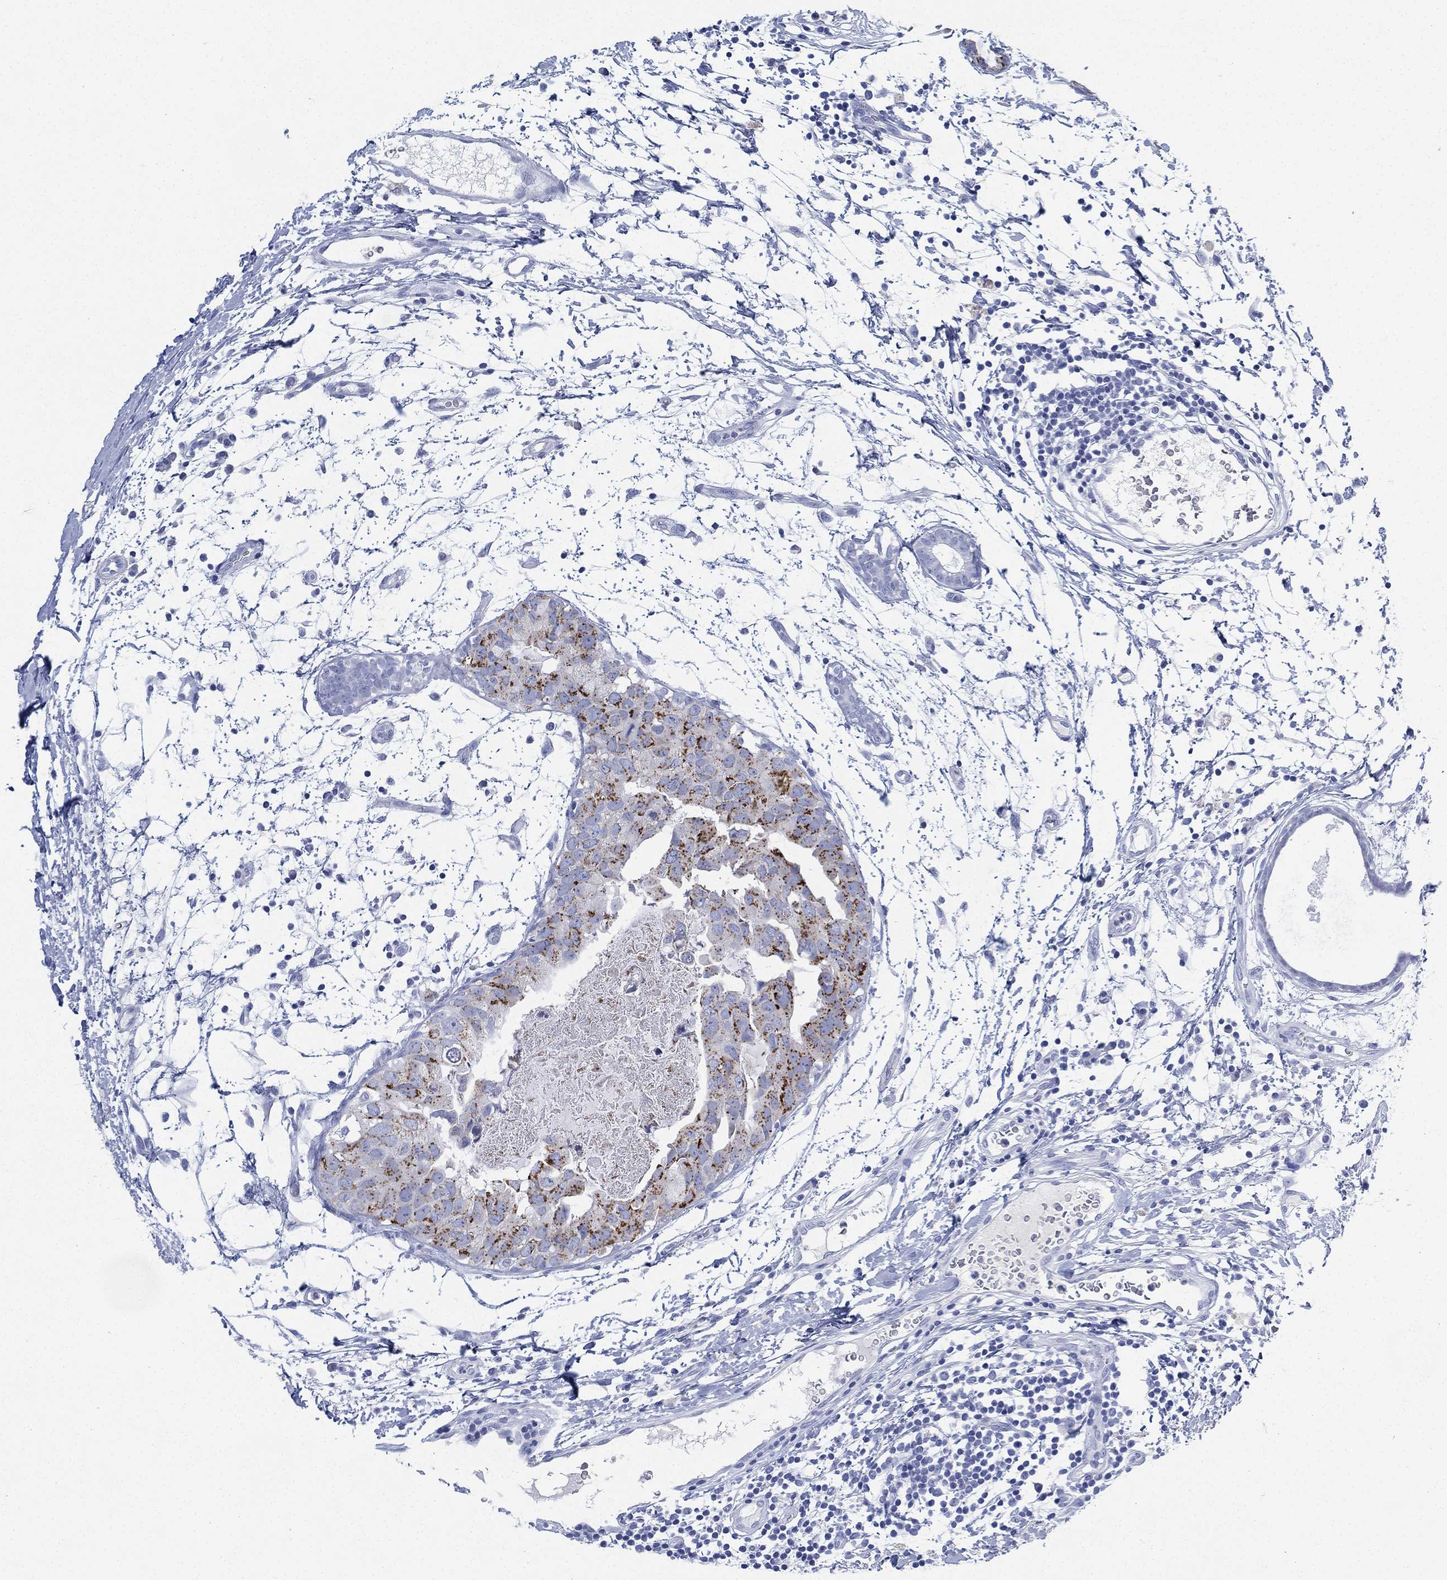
{"staining": {"intensity": "strong", "quantity": "25%-75%", "location": "cytoplasmic/membranous"}, "tissue": "breast cancer", "cell_type": "Tumor cells", "image_type": "cancer", "snomed": [{"axis": "morphology", "description": "Normal tissue, NOS"}, {"axis": "morphology", "description": "Duct carcinoma"}, {"axis": "topography", "description": "Breast"}], "caption": "The image displays immunohistochemical staining of breast cancer (invasive ductal carcinoma). There is strong cytoplasmic/membranous expression is present in approximately 25%-75% of tumor cells.", "gene": "SLC9C2", "patient": {"sex": "female", "age": 40}}